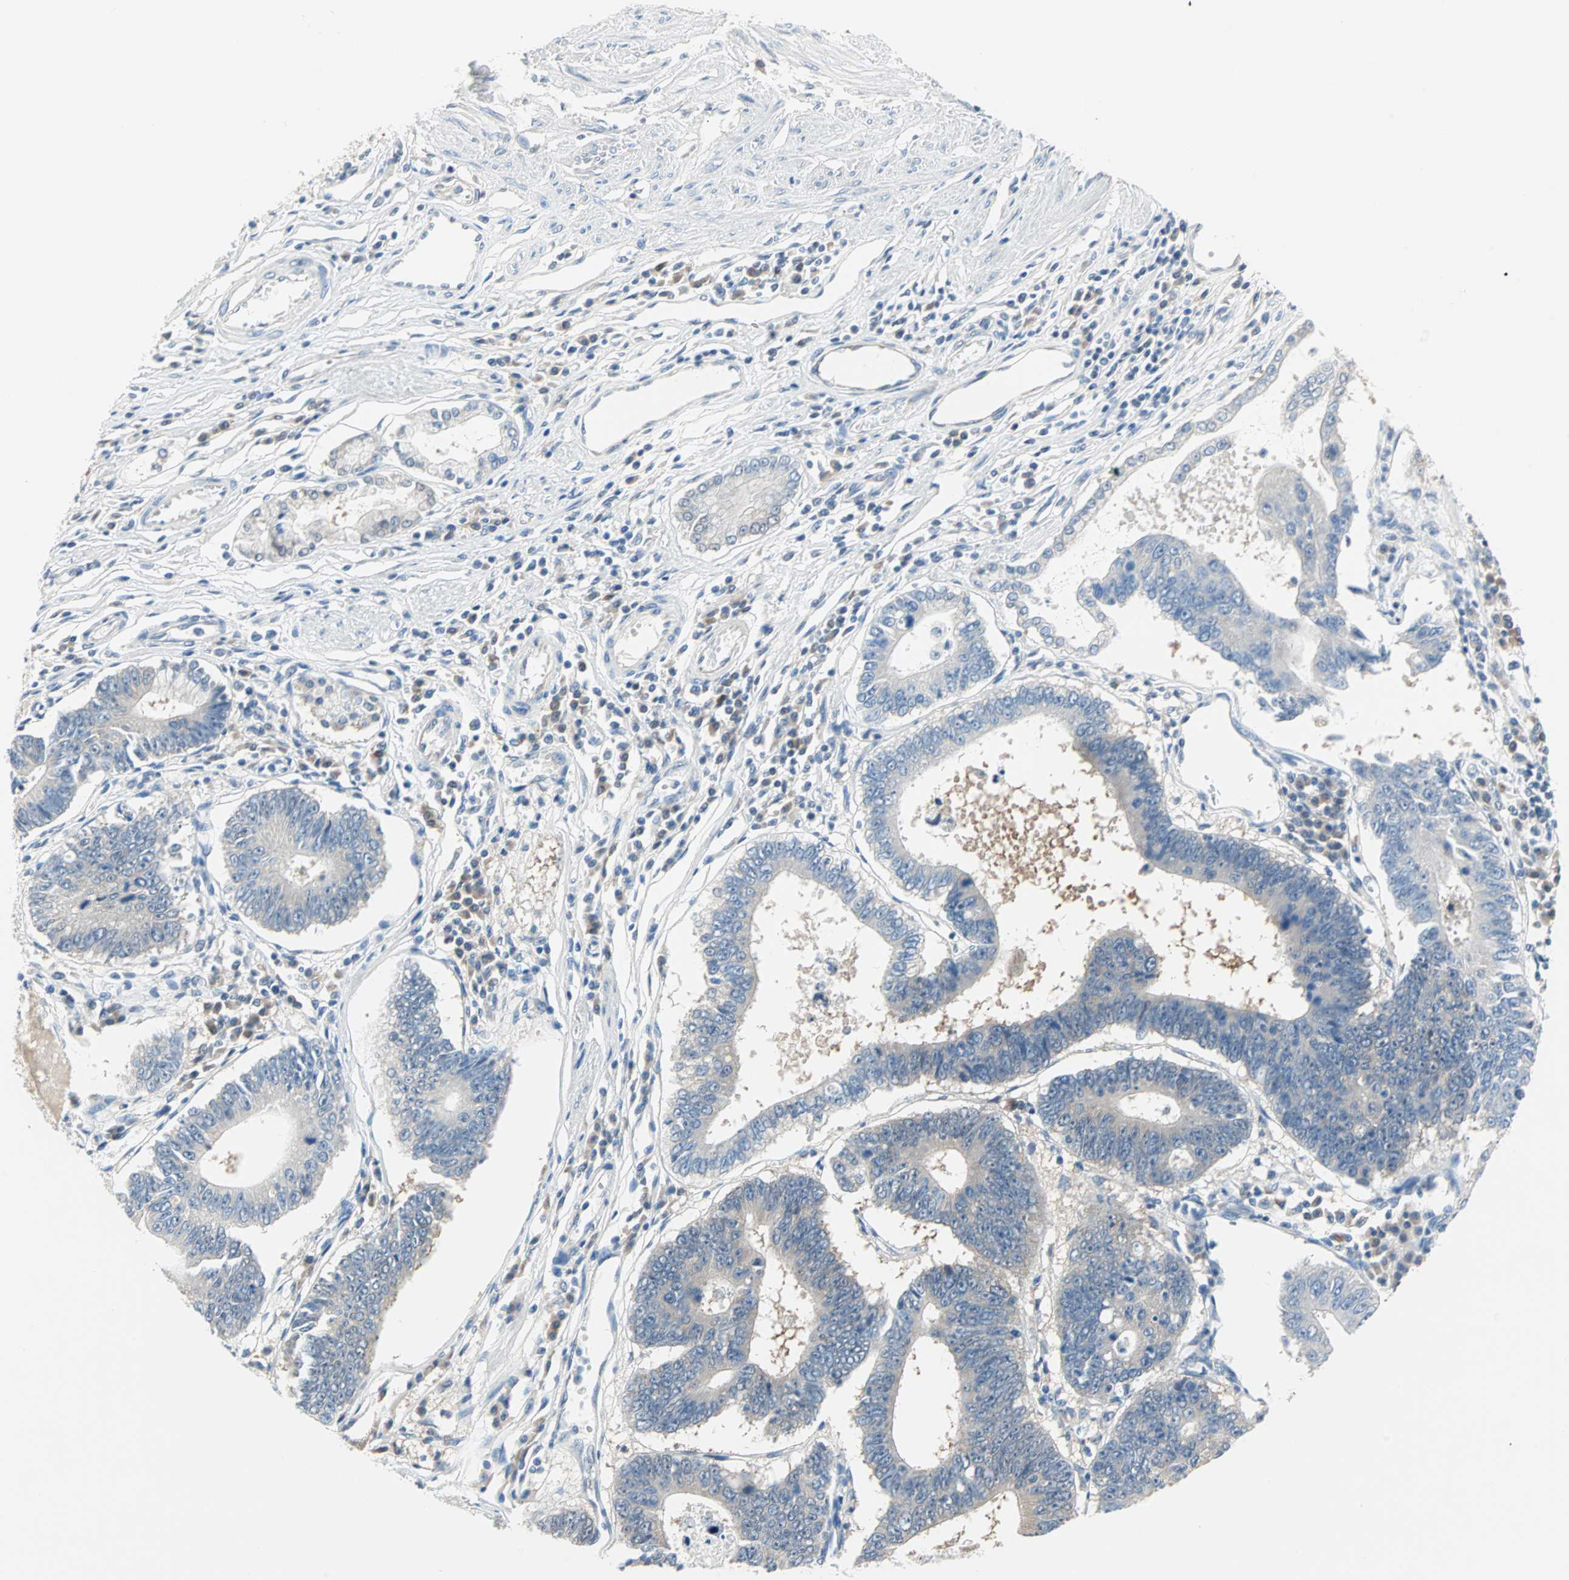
{"staining": {"intensity": "weak", "quantity": "25%-75%", "location": "cytoplasmic/membranous"}, "tissue": "stomach cancer", "cell_type": "Tumor cells", "image_type": "cancer", "snomed": [{"axis": "morphology", "description": "Adenocarcinoma, NOS"}, {"axis": "topography", "description": "Stomach"}], "caption": "Immunohistochemistry (IHC) image of human adenocarcinoma (stomach) stained for a protein (brown), which displays low levels of weak cytoplasmic/membranous staining in approximately 25%-75% of tumor cells.", "gene": "MPI", "patient": {"sex": "male", "age": 59}}